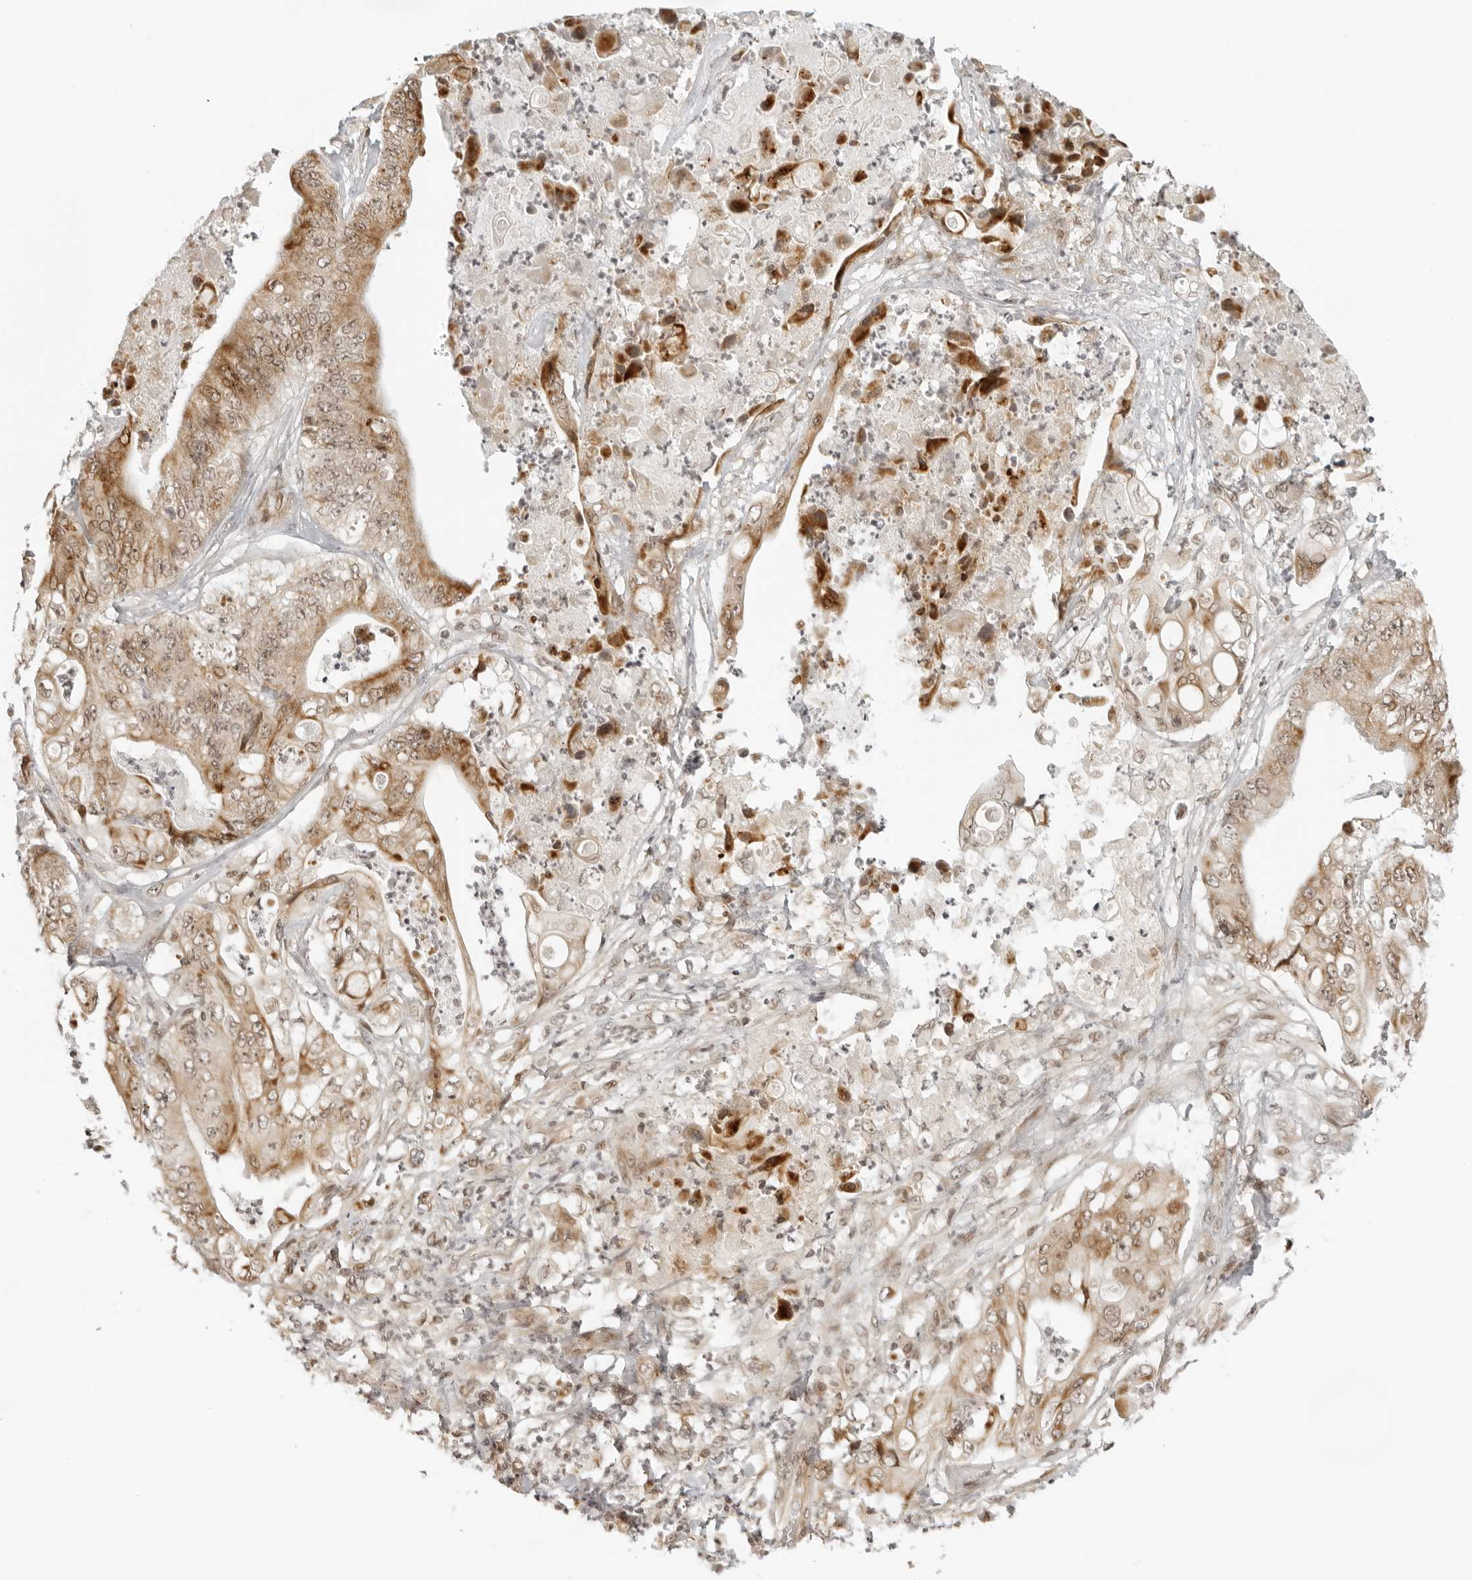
{"staining": {"intensity": "moderate", "quantity": ">75%", "location": "cytoplasmic/membranous,nuclear"}, "tissue": "stomach cancer", "cell_type": "Tumor cells", "image_type": "cancer", "snomed": [{"axis": "morphology", "description": "Adenocarcinoma, NOS"}, {"axis": "topography", "description": "Stomach"}], "caption": "Approximately >75% of tumor cells in human stomach cancer reveal moderate cytoplasmic/membranous and nuclear protein positivity as visualized by brown immunohistochemical staining.", "gene": "ZNF407", "patient": {"sex": "female", "age": 73}}